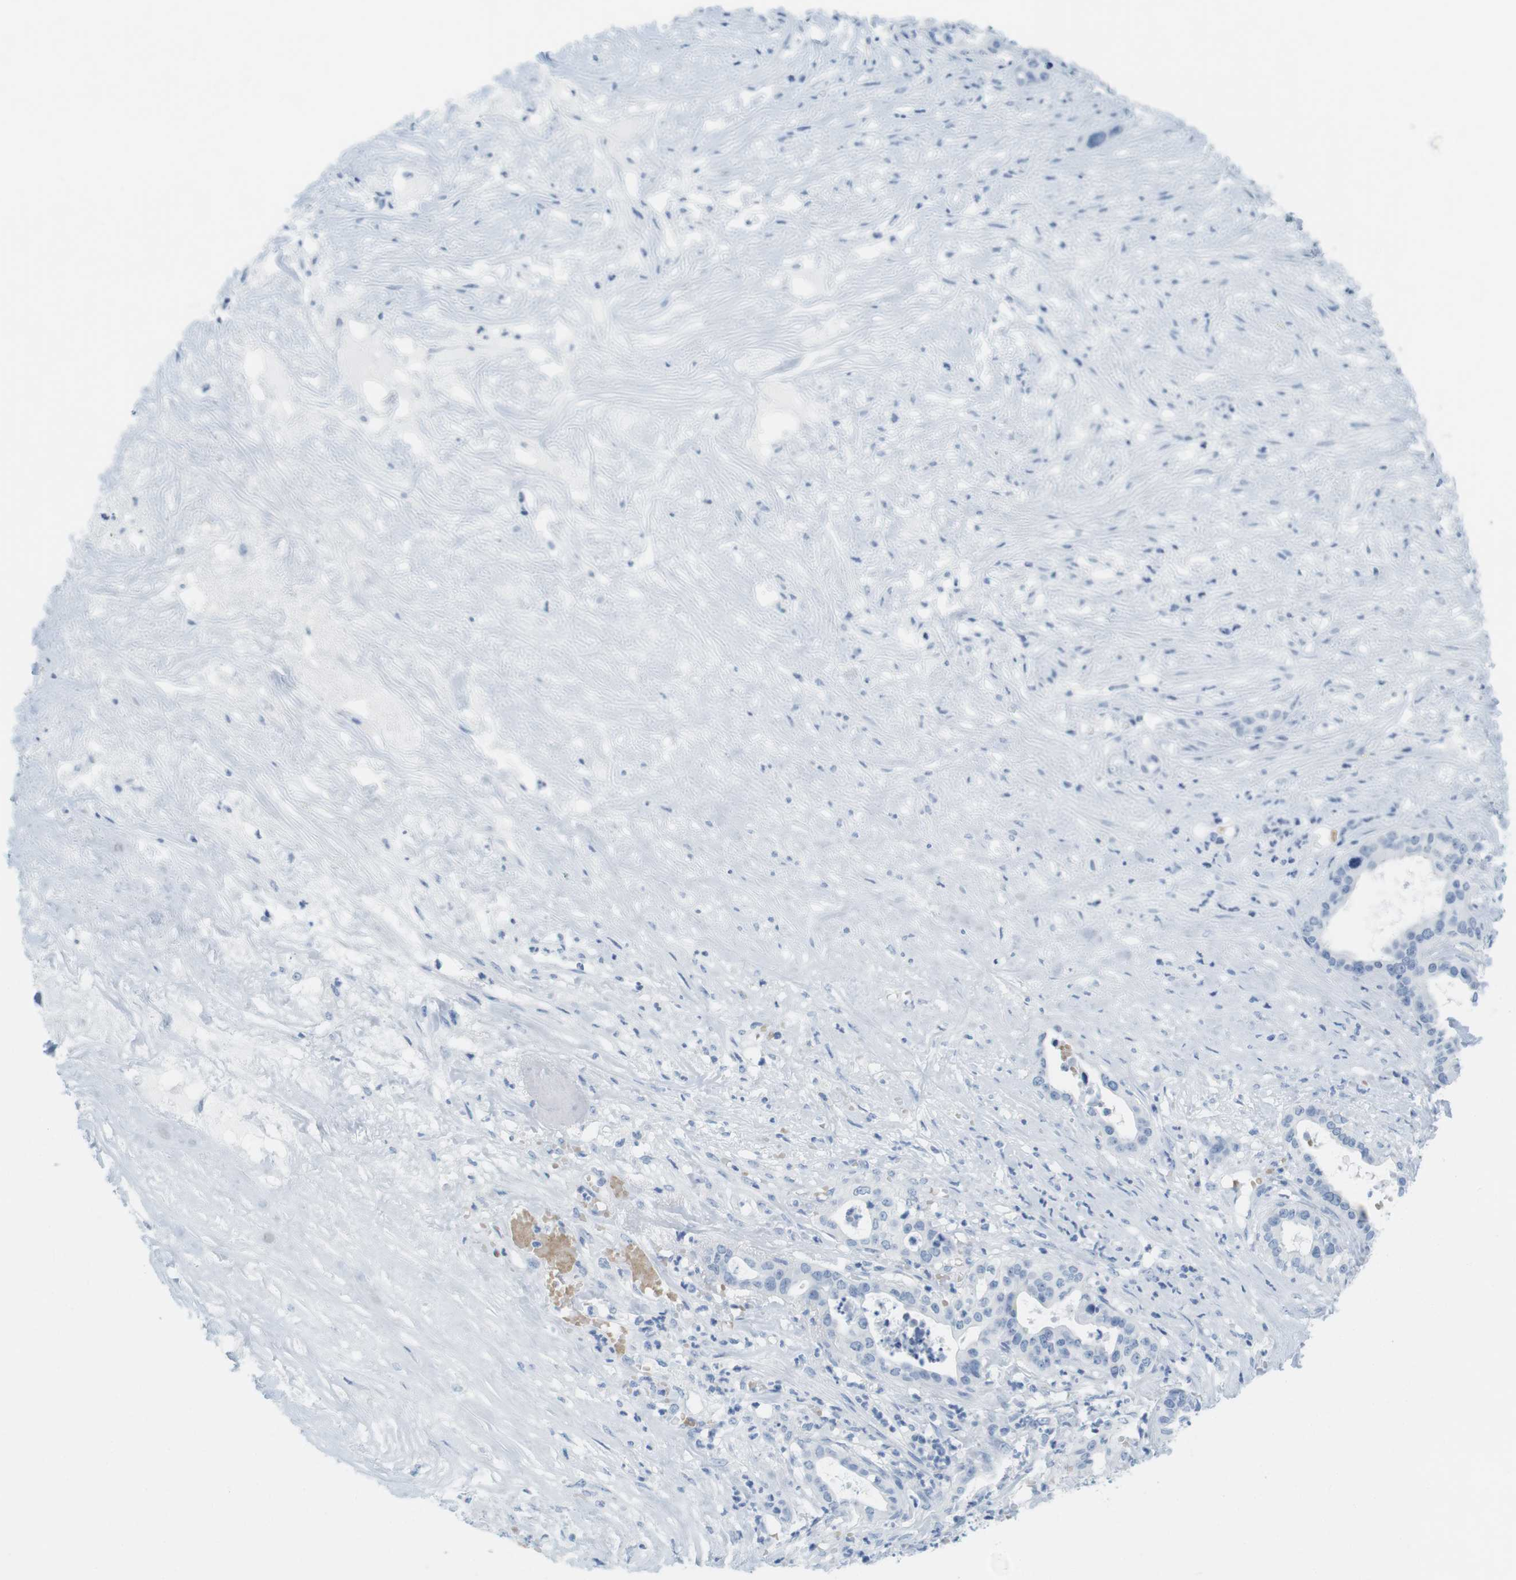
{"staining": {"intensity": "negative", "quantity": "none", "location": "none"}, "tissue": "liver cancer", "cell_type": "Tumor cells", "image_type": "cancer", "snomed": [{"axis": "morphology", "description": "Cholangiocarcinoma"}, {"axis": "topography", "description": "Liver"}], "caption": "Immunohistochemical staining of human cholangiocarcinoma (liver) exhibits no significant positivity in tumor cells.", "gene": "TNNT2", "patient": {"sex": "female", "age": 61}}